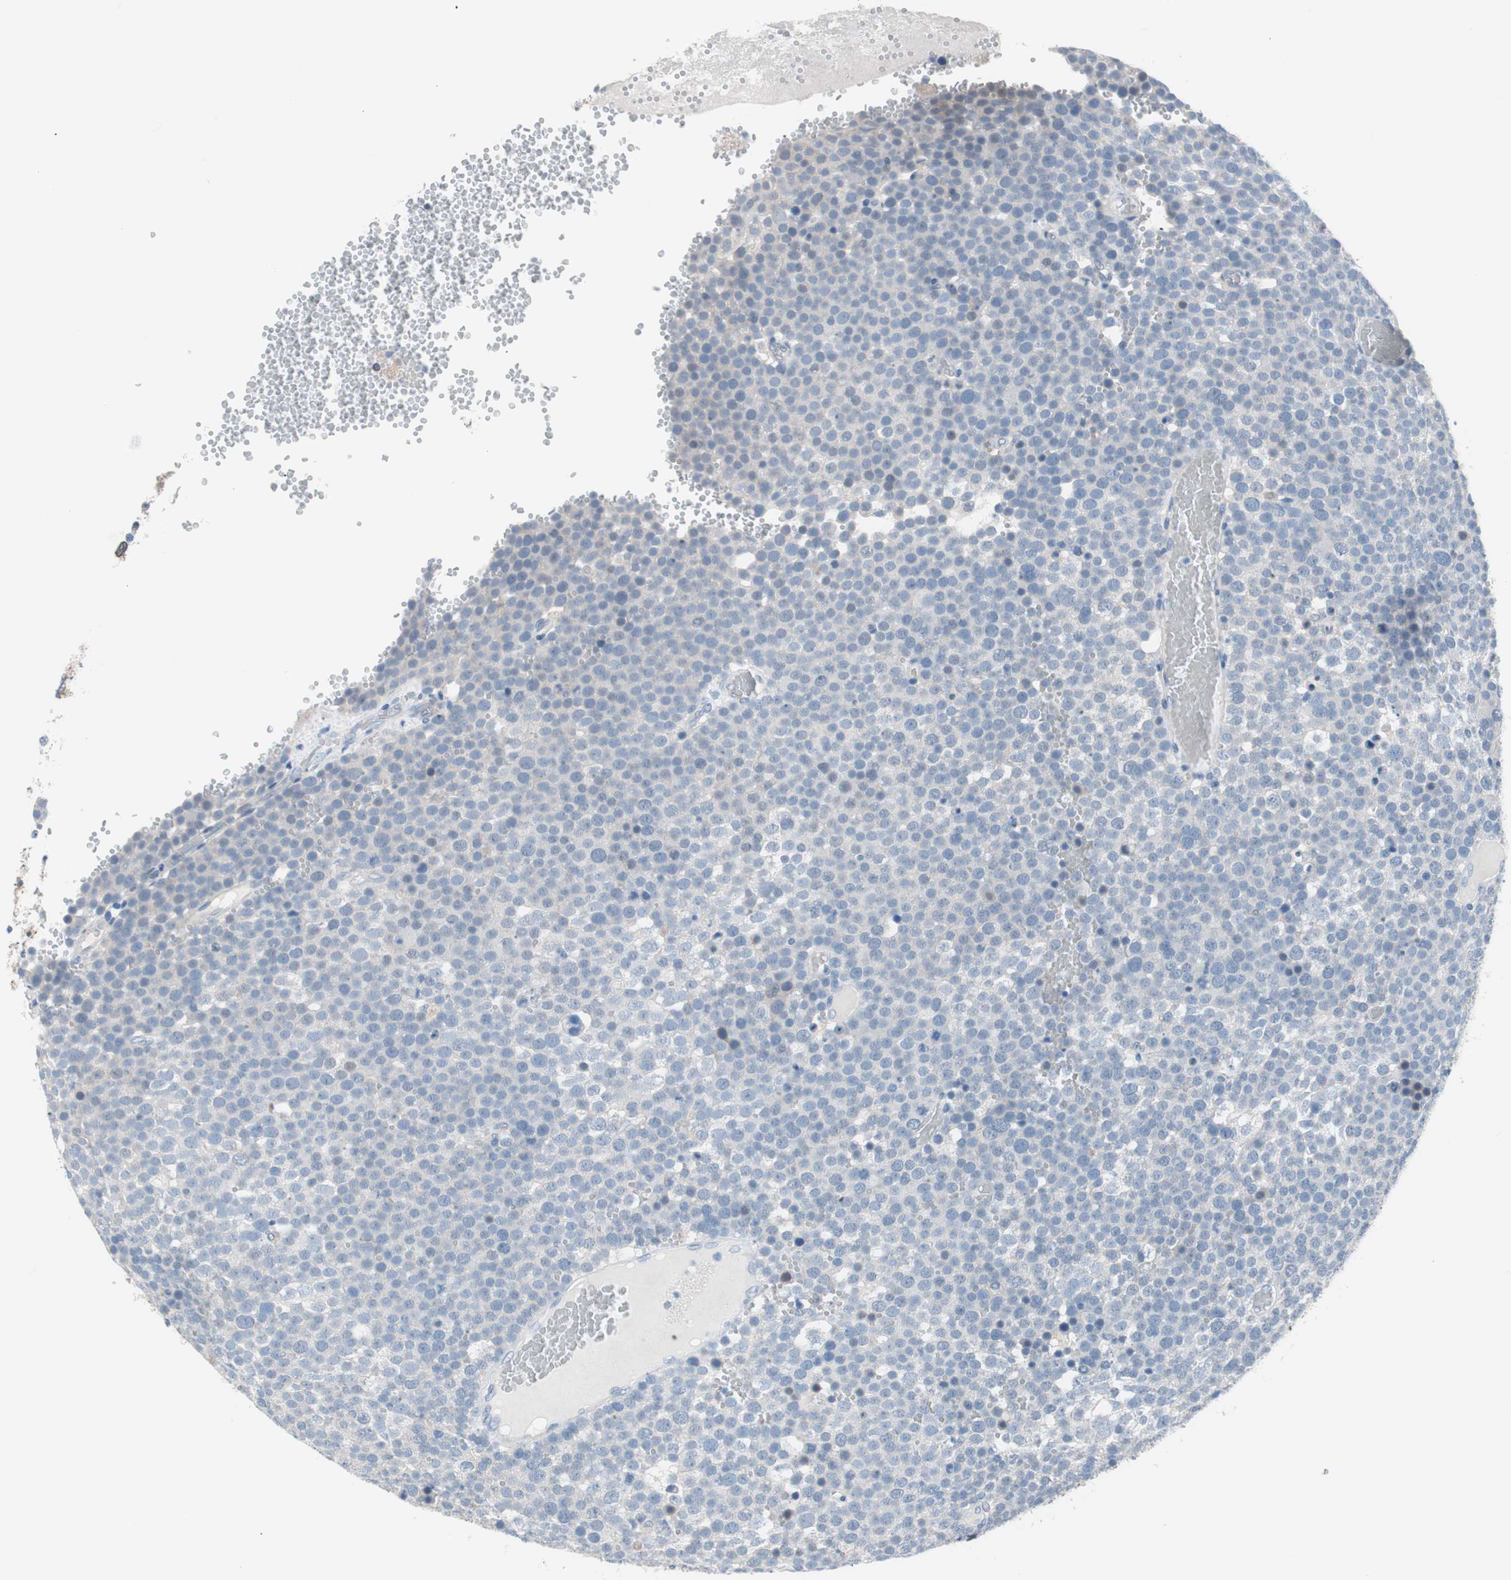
{"staining": {"intensity": "negative", "quantity": "none", "location": "none"}, "tissue": "testis cancer", "cell_type": "Tumor cells", "image_type": "cancer", "snomed": [{"axis": "morphology", "description": "Seminoma, NOS"}, {"axis": "topography", "description": "Testis"}], "caption": "Immunohistochemical staining of human testis seminoma displays no significant positivity in tumor cells. (Brightfield microscopy of DAB (3,3'-diaminobenzidine) IHC at high magnification).", "gene": "VIL1", "patient": {"sex": "male", "age": 71}}